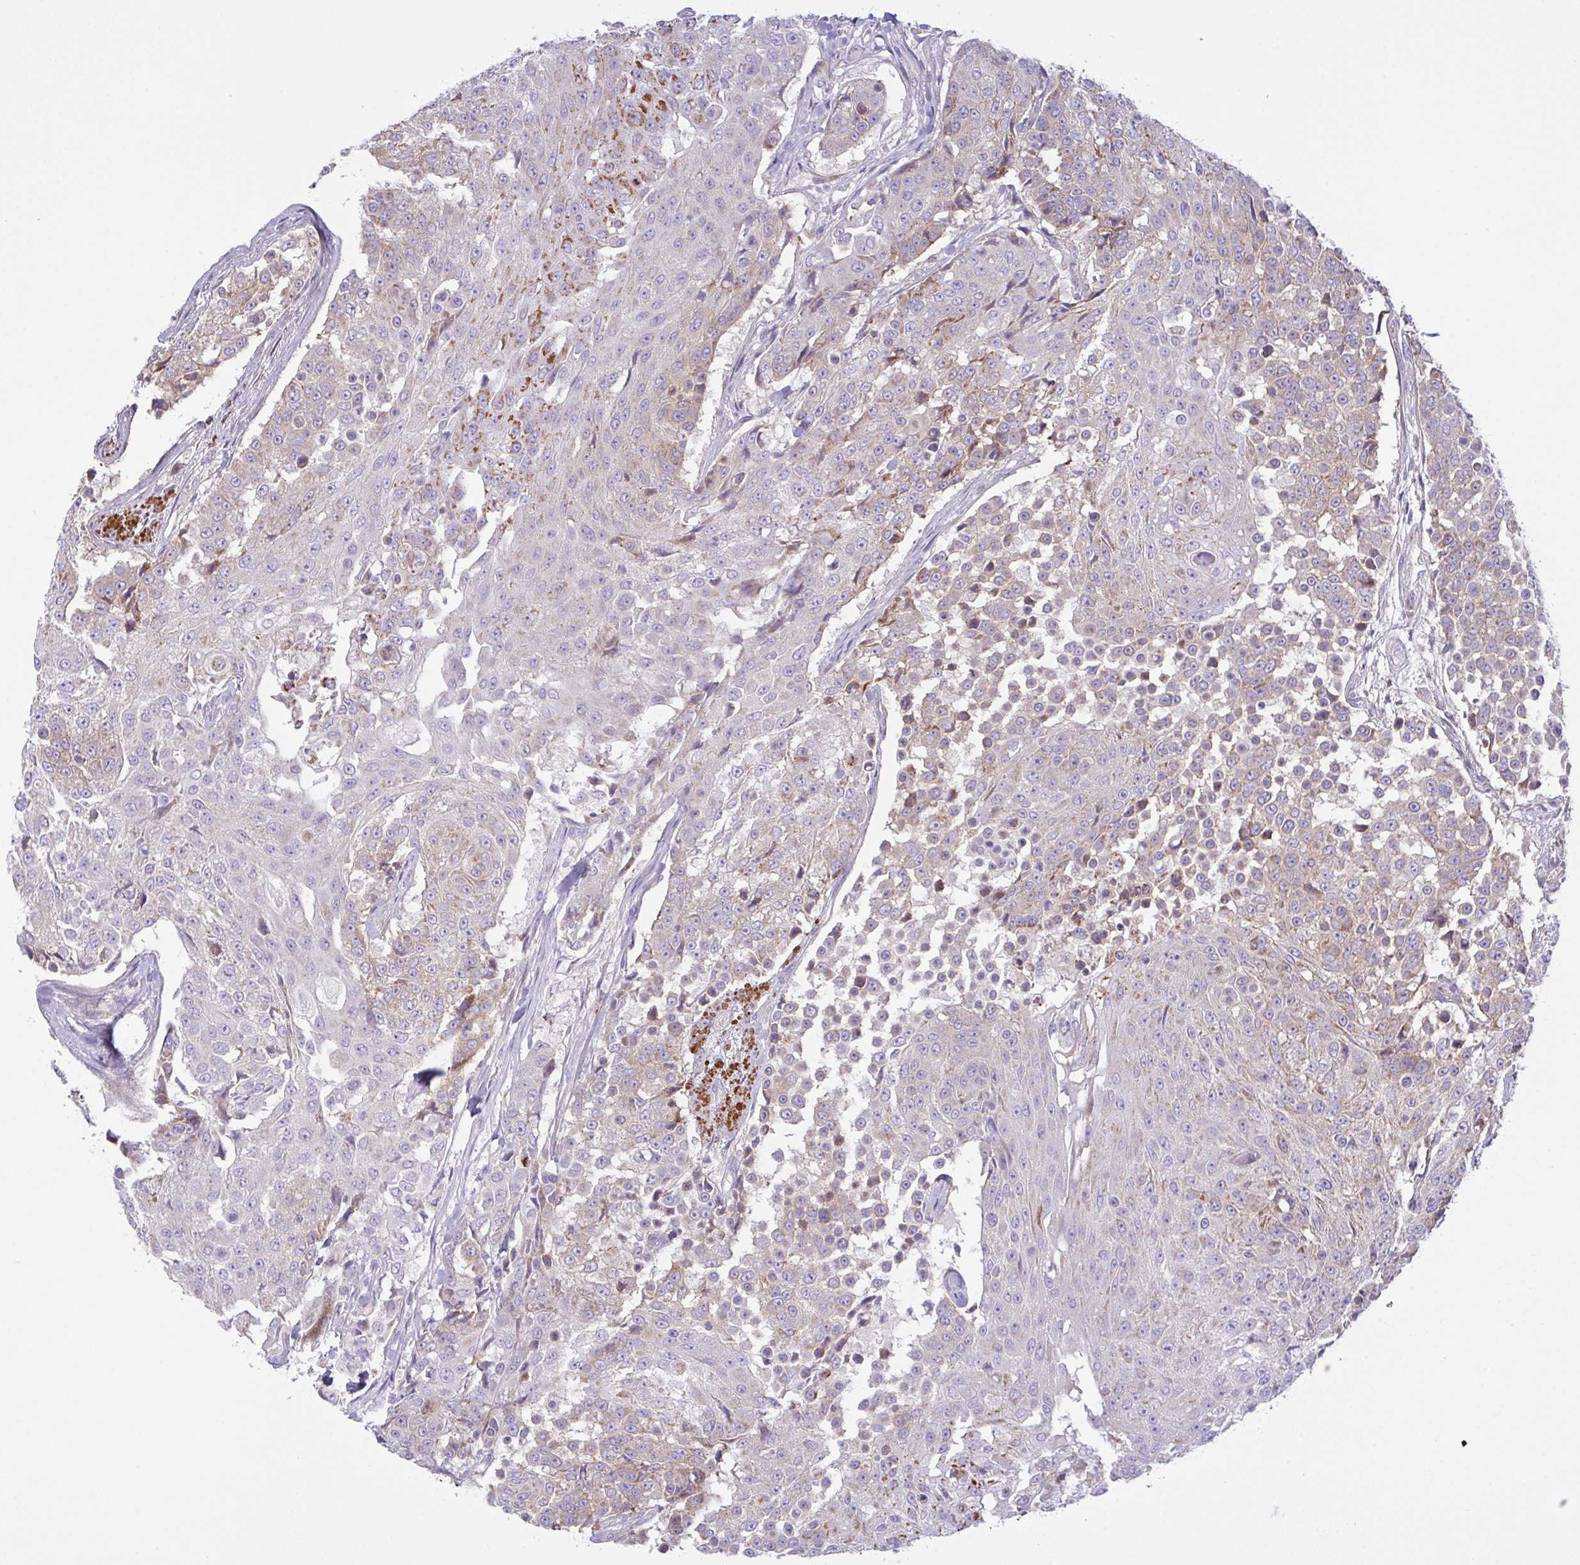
{"staining": {"intensity": "moderate", "quantity": "25%-75%", "location": "cytoplasmic/membranous"}, "tissue": "urothelial cancer", "cell_type": "Tumor cells", "image_type": "cancer", "snomed": [{"axis": "morphology", "description": "Urothelial carcinoma, High grade"}, {"axis": "topography", "description": "Urinary bladder"}], "caption": "Urothelial cancer stained with a brown dye reveals moderate cytoplasmic/membranous positive positivity in about 25%-75% of tumor cells.", "gene": "CHDH", "patient": {"sex": "female", "age": 63}}